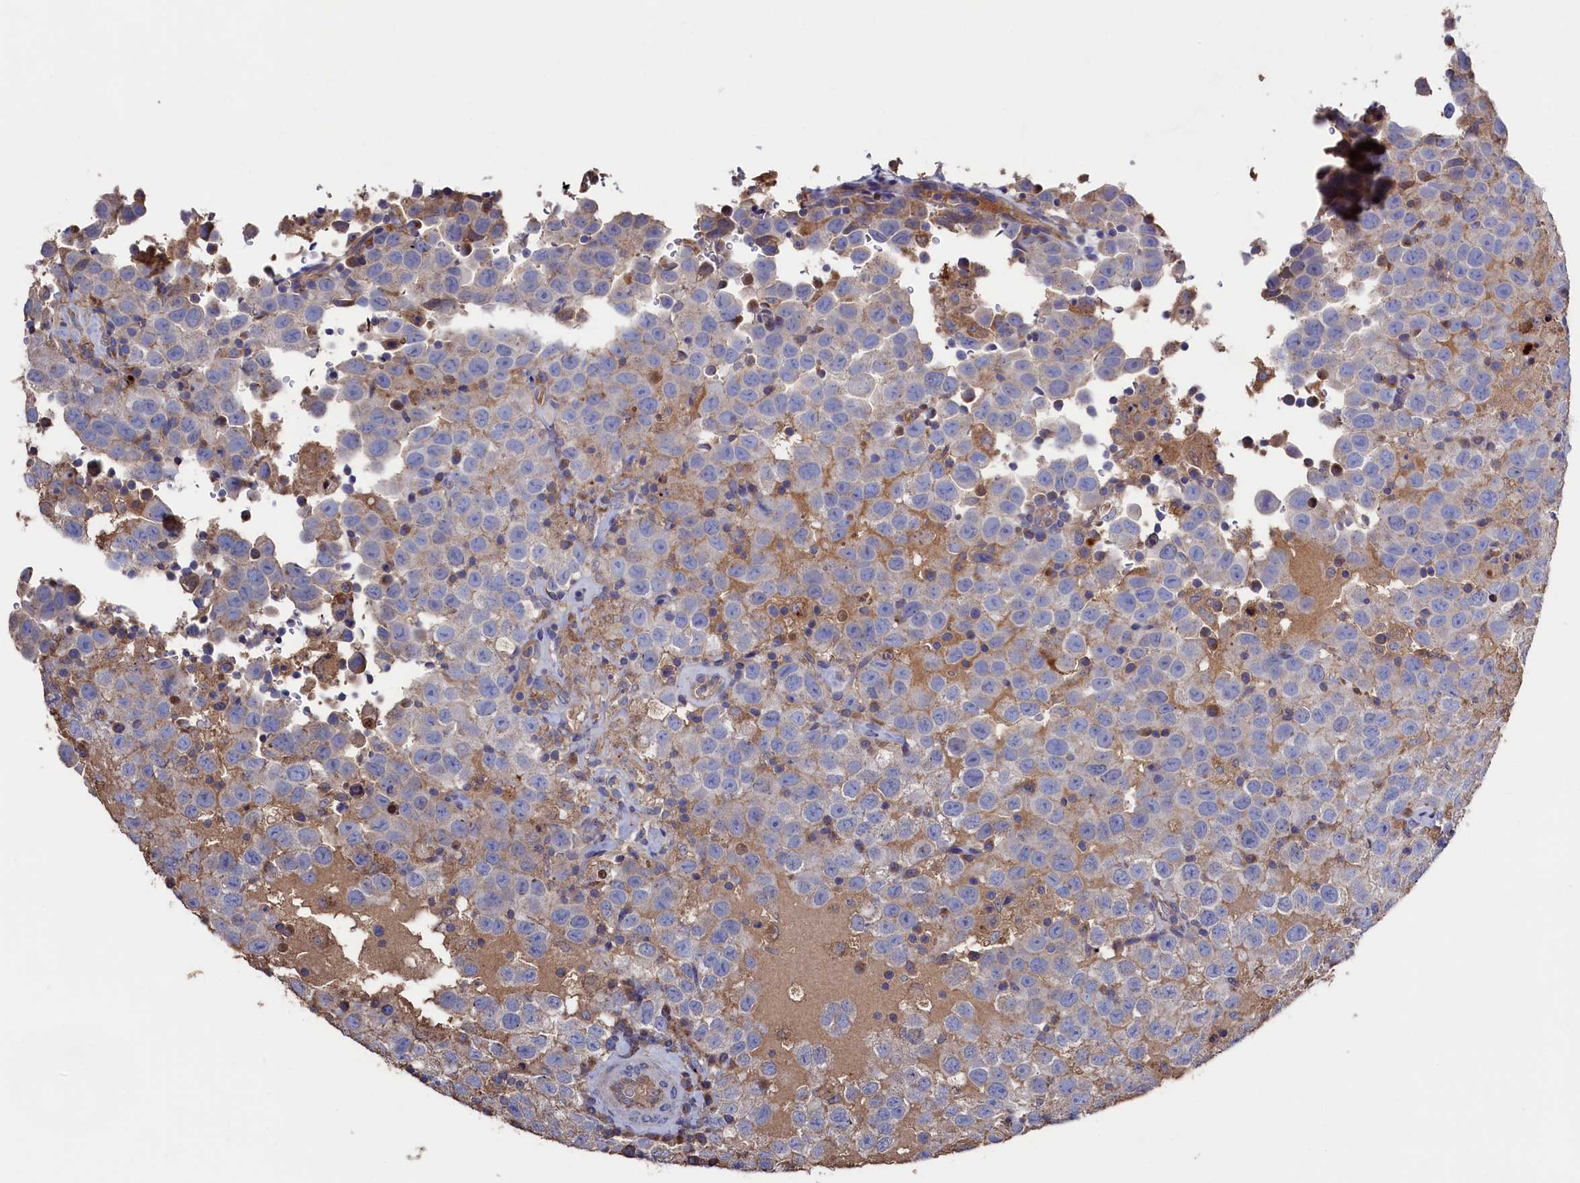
{"staining": {"intensity": "negative", "quantity": "none", "location": "none"}, "tissue": "testis cancer", "cell_type": "Tumor cells", "image_type": "cancer", "snomed": [{"axis": "morphology", "description": "Seminoma, NOS"}, {"axis": "topography", "description": "Testis"}], "caption": "Seminoma (testis) stained for a protein using immunohistochemistry (IHC) shows no staining tumor cells.", "gene": "TK2", "patient": {"sex": "male", "age": 41}}